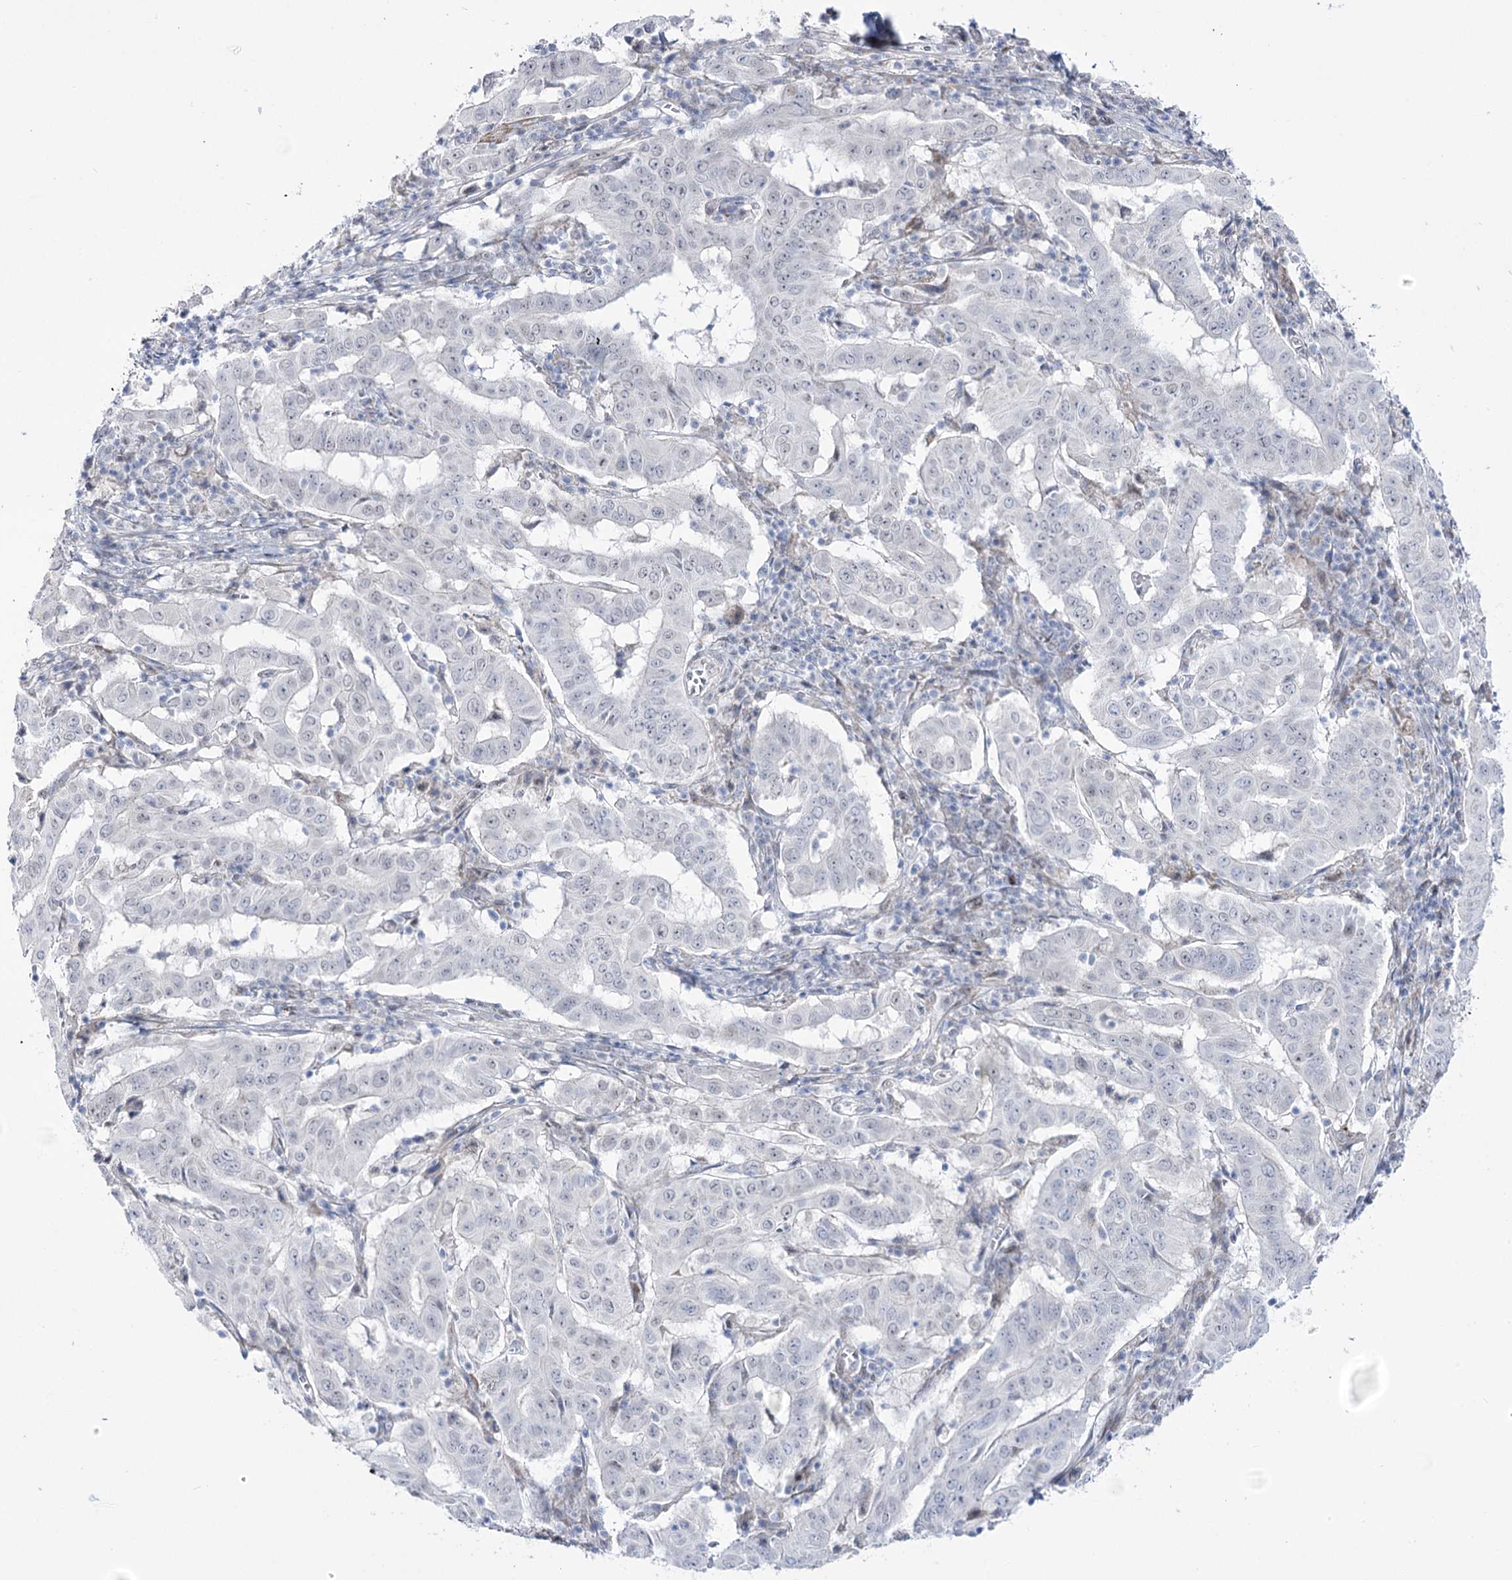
{"staining": {"intensity": "negative", "quantity": "none", "location": "none"}, "tissue": "pancreatic cancer", "cell_type": "Tumor cells", "image_type": "cancer", "snomed": [{"axis": "morphology", "description": "Adenocarcinoma, NOS"}, {"axis": "topography", "description": "Pancreas"}], "caption": "Histopathology image shows no protein positivity in tumor cells of pancreatic cancer (adenocarcinoma) tissue.", "gene": "RBM15B", "patient": {"sex": "male", "age": 63}}